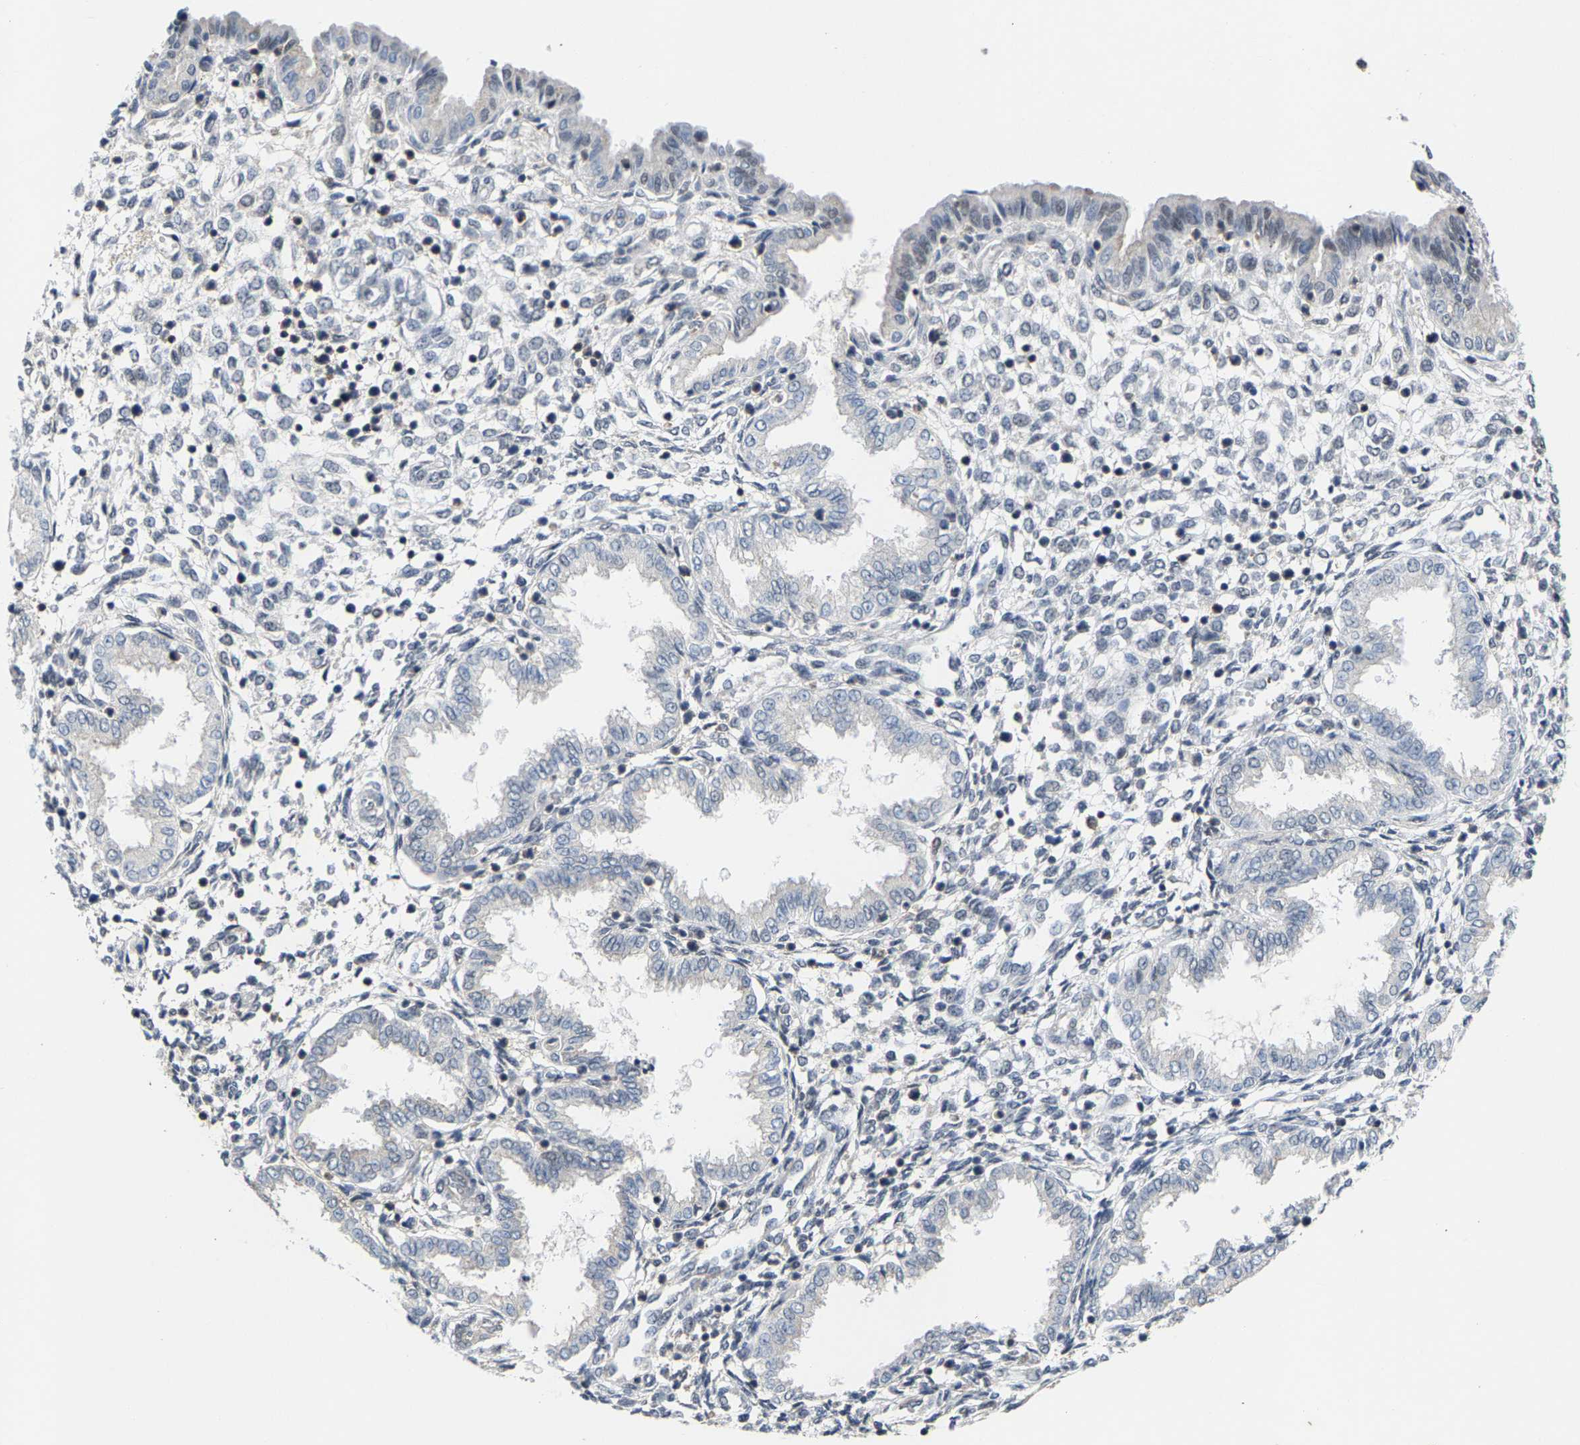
{"staining": {"intensity": "weak", "quantity": "<25%", "location": "cytoplasmic/membranous"}, "tissue": "endometrium", "cell_type": "Cells in endometrial stroma", "image_type": "normal", "snomed": [{"axis": "morphology", "description": "Normal tissue, NOS"}, {"axis": "topography", "description": "Endometrium"}], "caption": "This is a image of immunohistochemistry staining of normal endometrium, which shows no expression in cells in endometrial stroma. The staining was performed using DAB to visualize the protein expression in brown, while the nuclei were stained in blue with hematoxylin (Magnification: 20x).", "gene": "FGD3", "patient": {"sex": "female", "age": 33}}